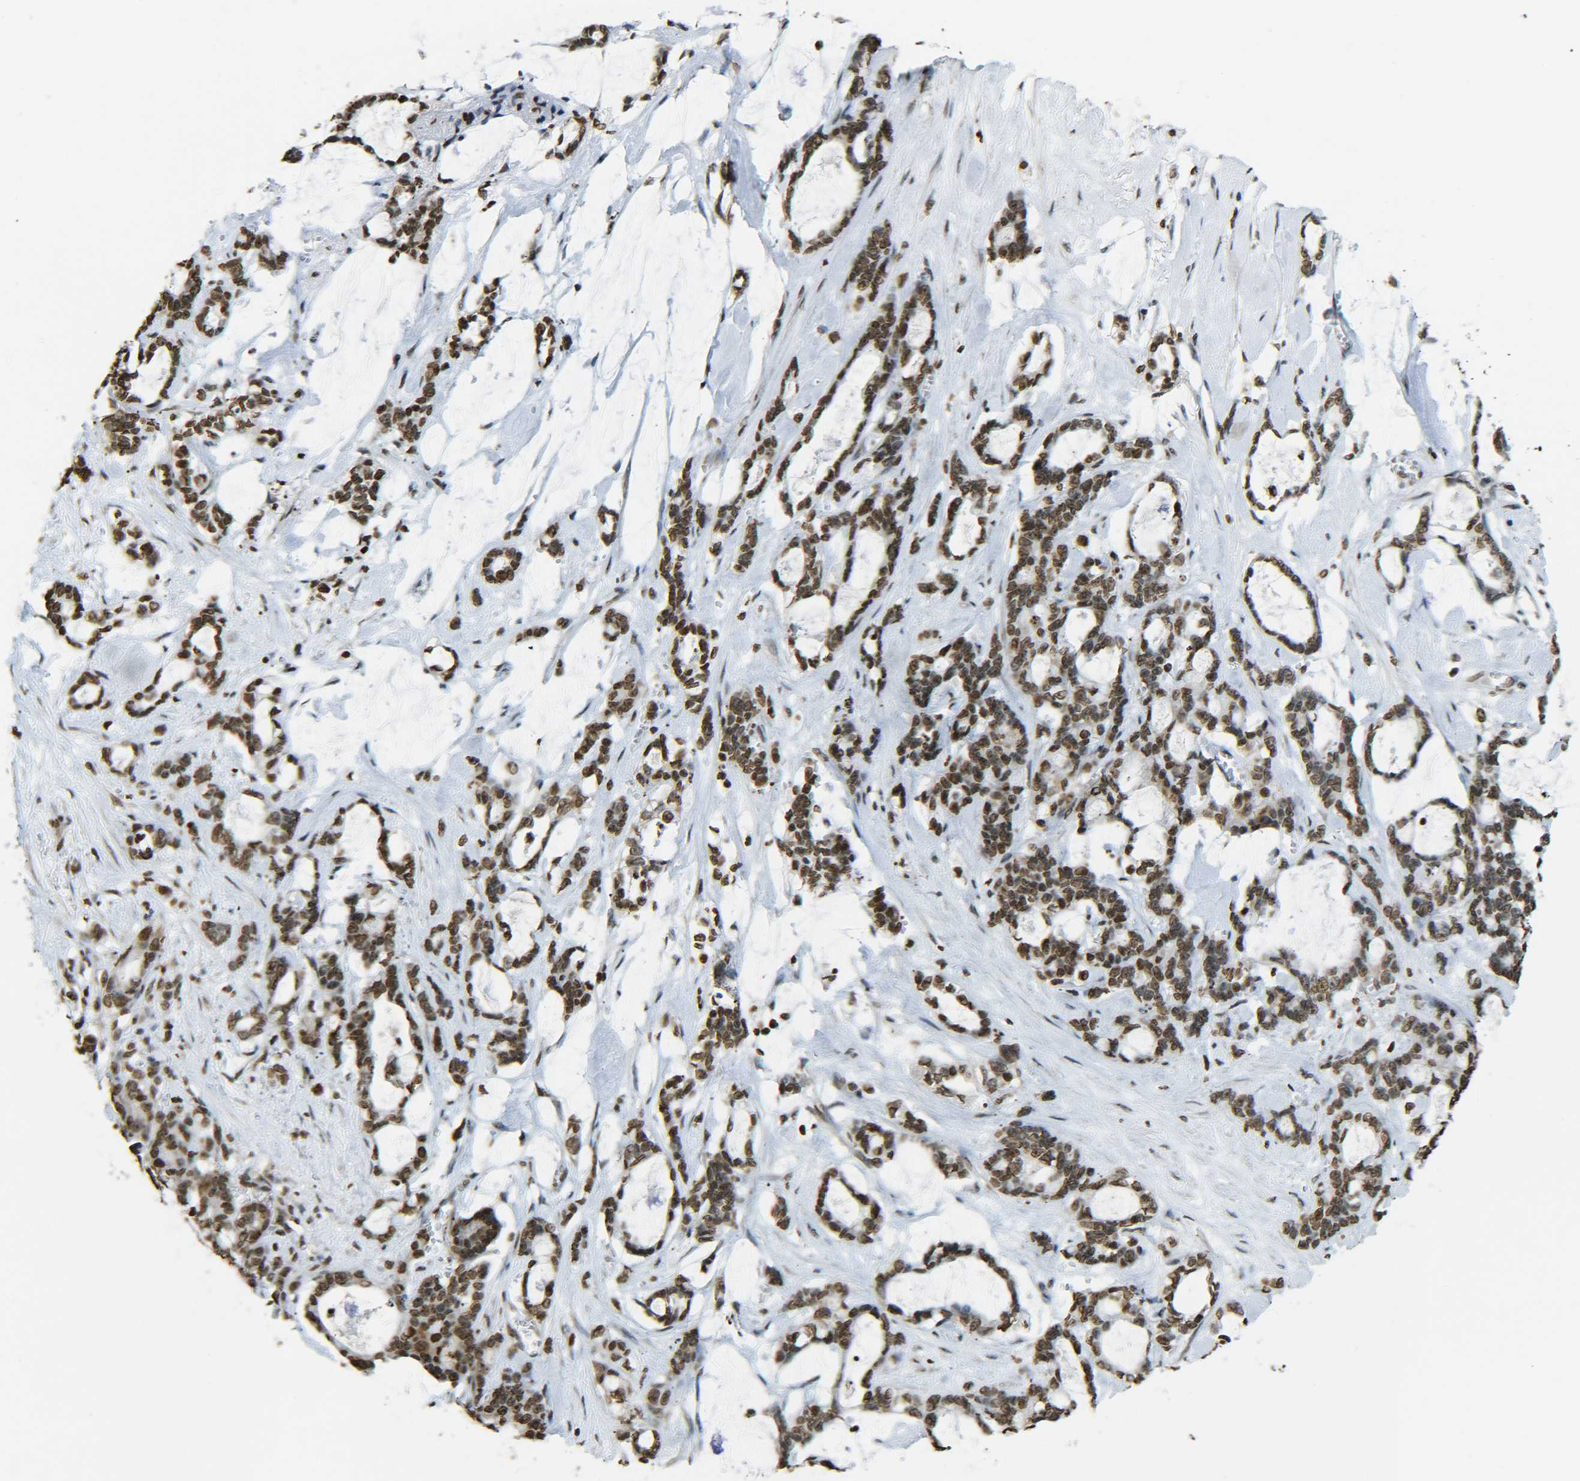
{"staining": {"intensity": "strong", "quantity": ">75%", "location": "nuclear"}, "tissue": "pancreatic cancer", "cell_type": "Tumor cells", "image_type": "cancer", "snomed": [{"axis": "morphology", "description": "Adenocarcinoma, NOS"}, {"axis": "topography", "description": "Pancreas"}], "caption": "The immunohistochemical stain labels strong nuclear positivity in tumor cells of pancreatic adenocarcinoma tissue.", "gene": "H4C16", "patient": {"sex": "female", "age": 73}}